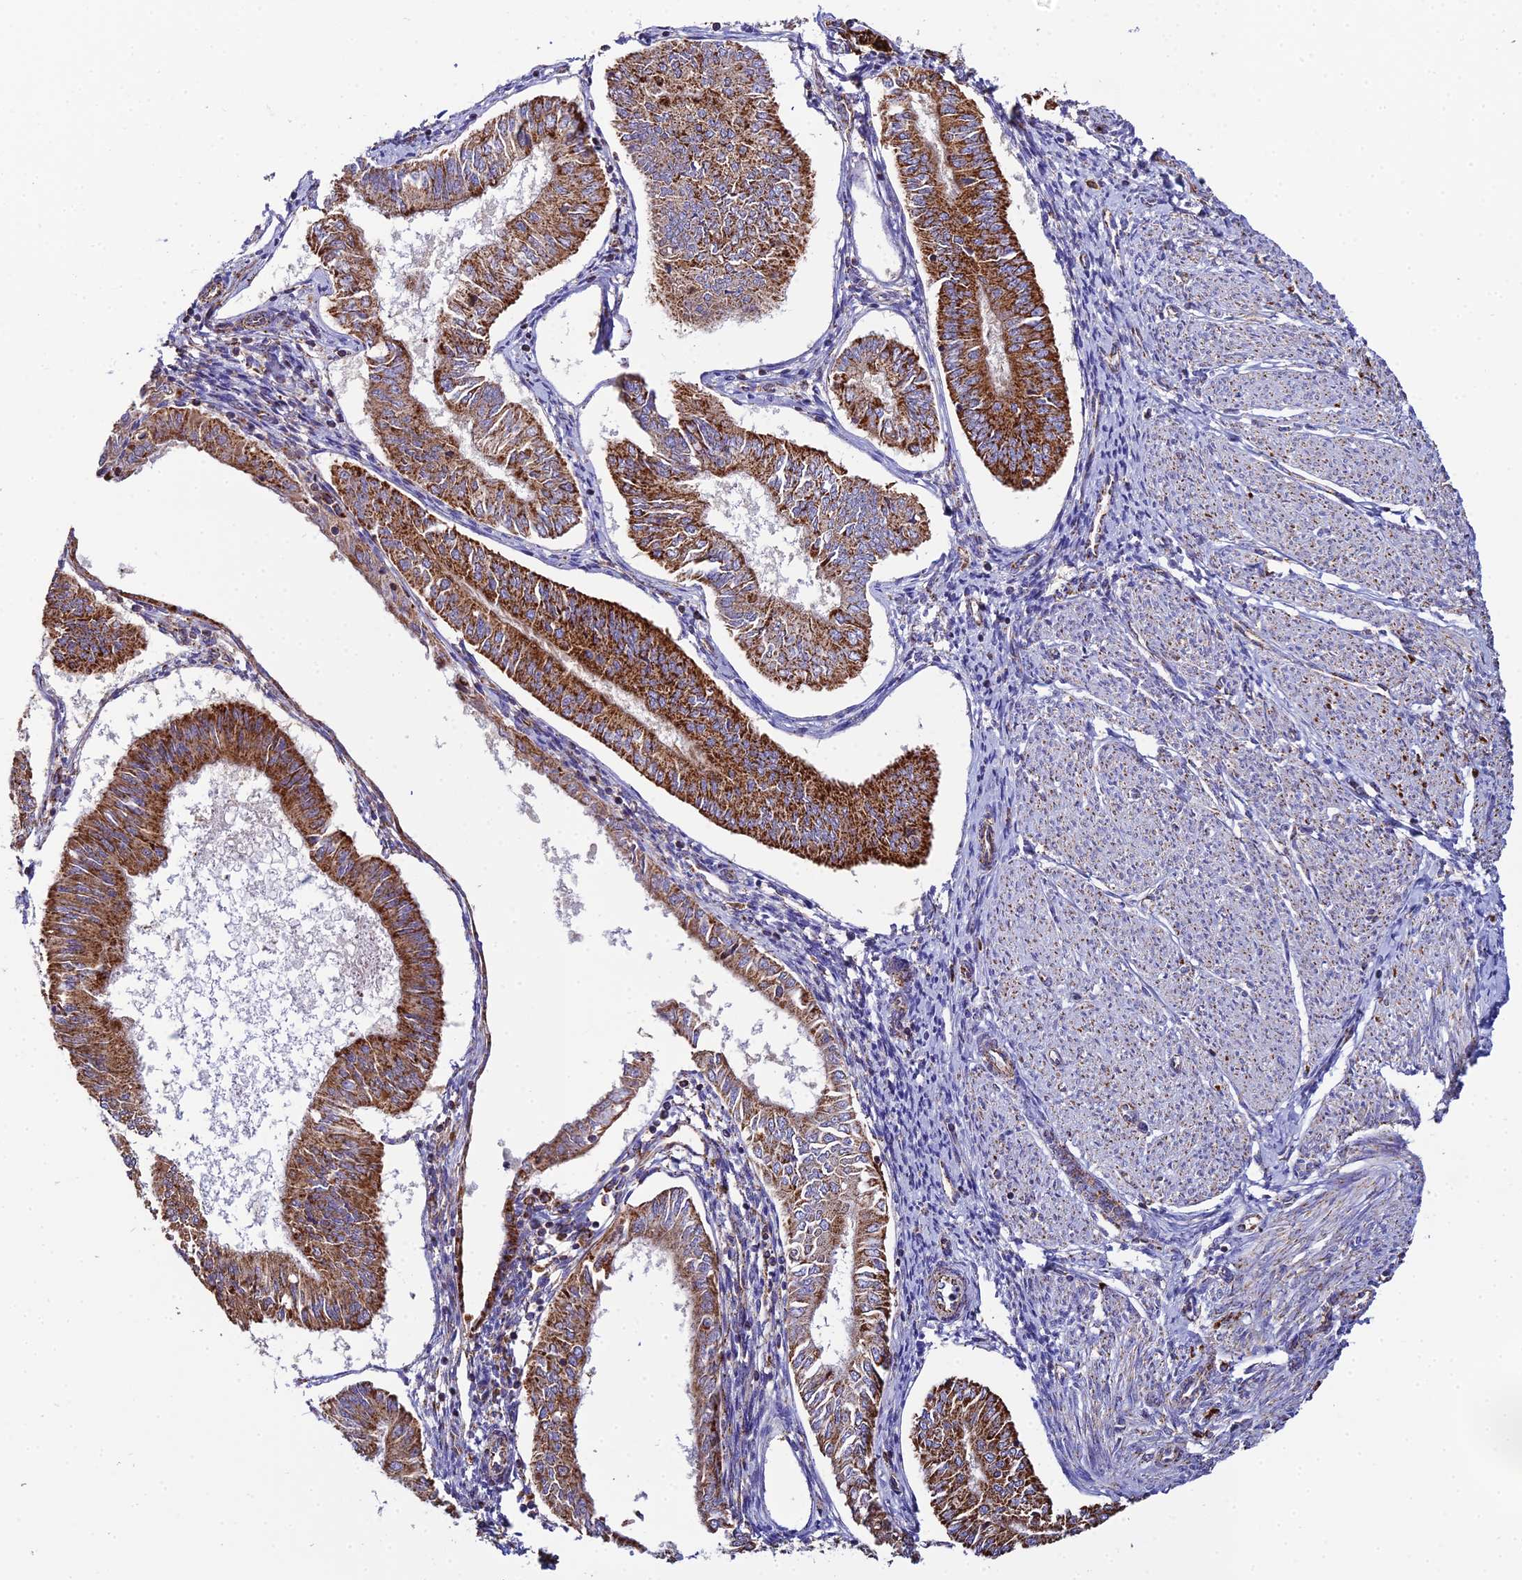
{"staining": {"intensity": "strong", "quantity": ">75%", "location": "cytoplasmic/membranous"}, "tissue": "endometrial cancer", "cell_type": "Tumor cells", "image_type": "cancer", "snomed": [{"axis": "morphology", "description": "Adenocarcinoma, NOS"}, {"axis": "topography", "description": "Endometrium"}], "caption": "Endometrial adenocarcinoma stained for a protein reveals strong cytoplasmic/membranous positivity in tumor cells. The staining was performed using DAB, with brown indicating positive protein expression. Nuclei are stained blue with hematoxylin.", "gene": "NIPSNAP3A", "patient": {"sex": "female", "age": 58}}